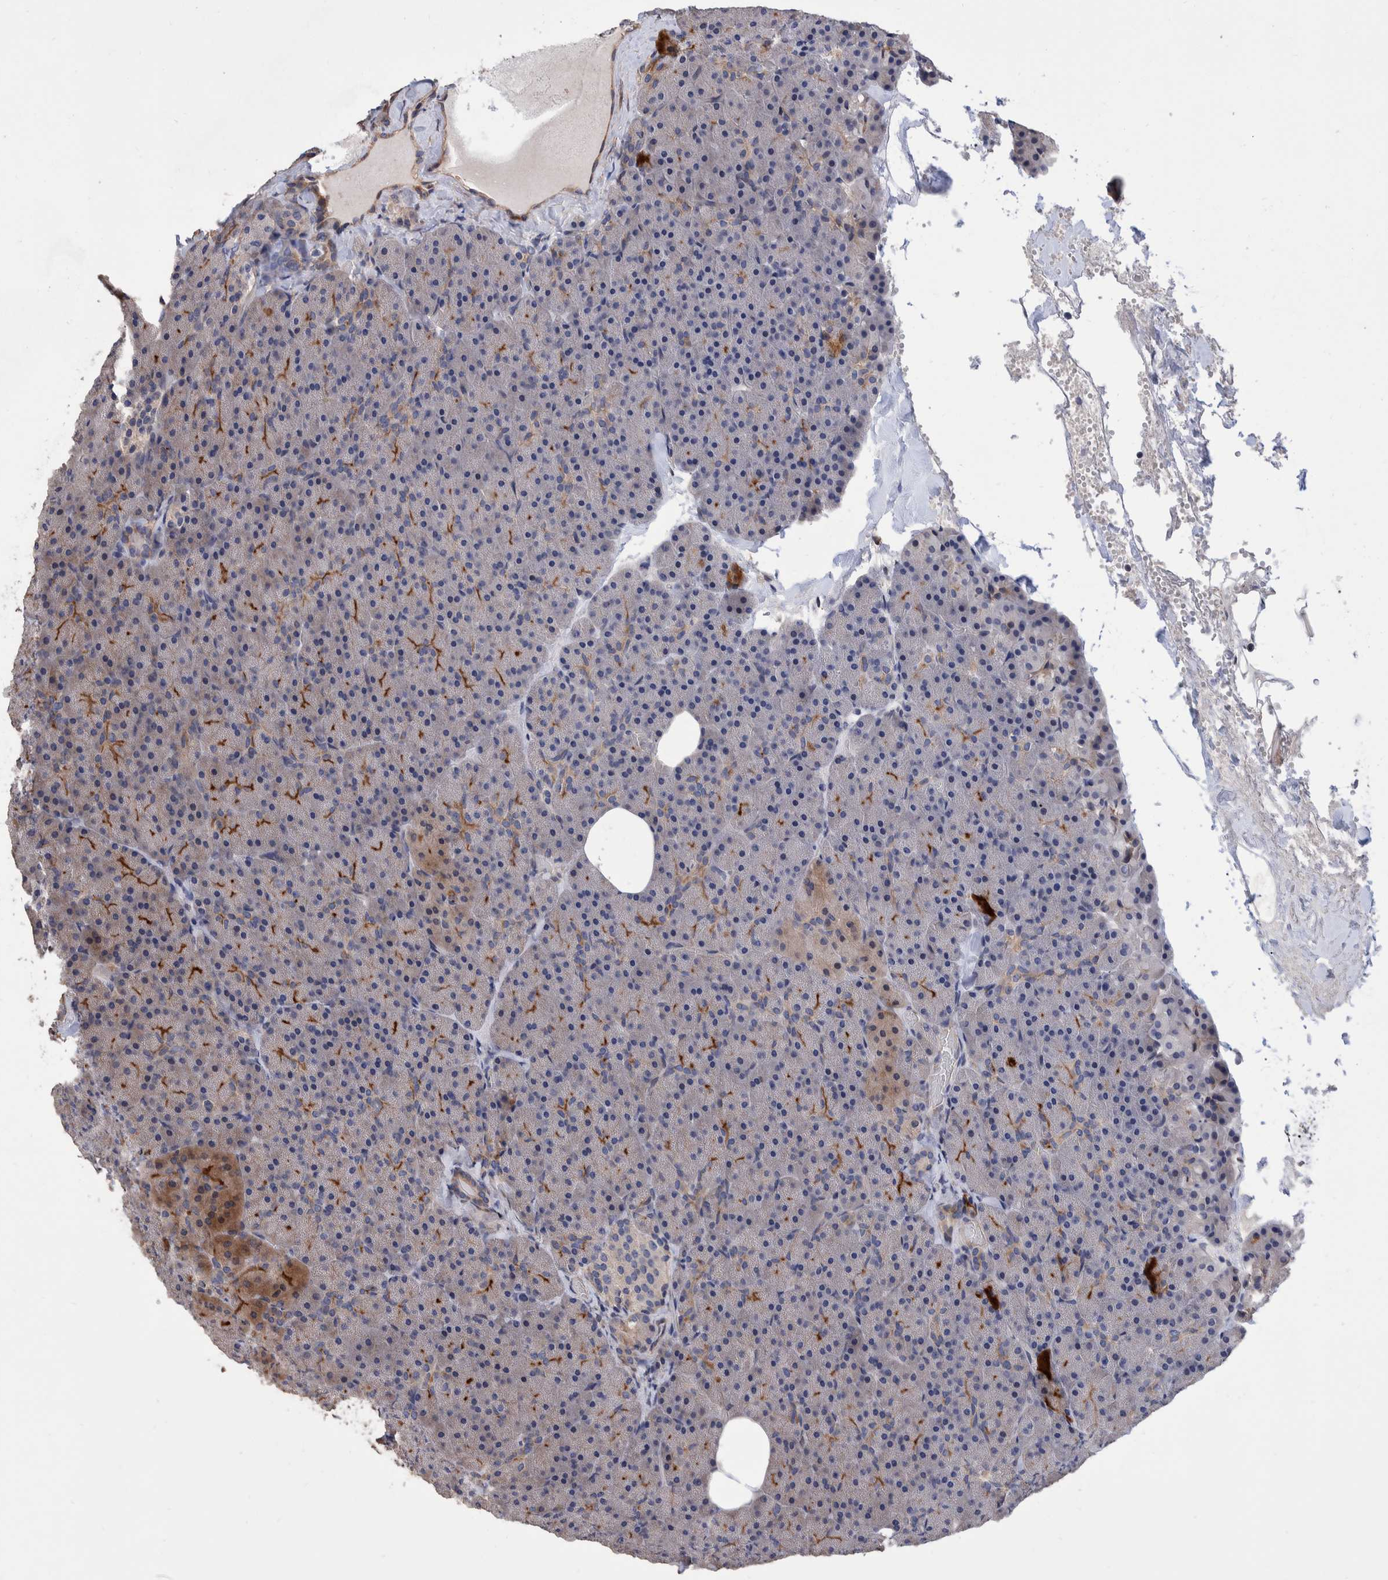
{"staining": {"intensity": "moderate", "quantity": "<25%", "location": "cytoplasmic/membranous"}, "tissue": "pancreas", "cell_type": "Exocrine glandular cells", "image_type": "normal", "snomed": [{"axis": "morphology", "description": "Normal tissue, NOS"}, {"axis": "morphology", "description": "Carcinoid, malignant, NOS"}, {"axis": "topography", "description": "Pancreas"}], "caption": "Immunohistochemical staining of normal human pancreas shows <25% levels of moderate cytoplasmic/membranous protein expression in about <25% of exocrine glandular cells.", "gene": "SLC45A4", "patient": {"sex": "female", "age": 35}}